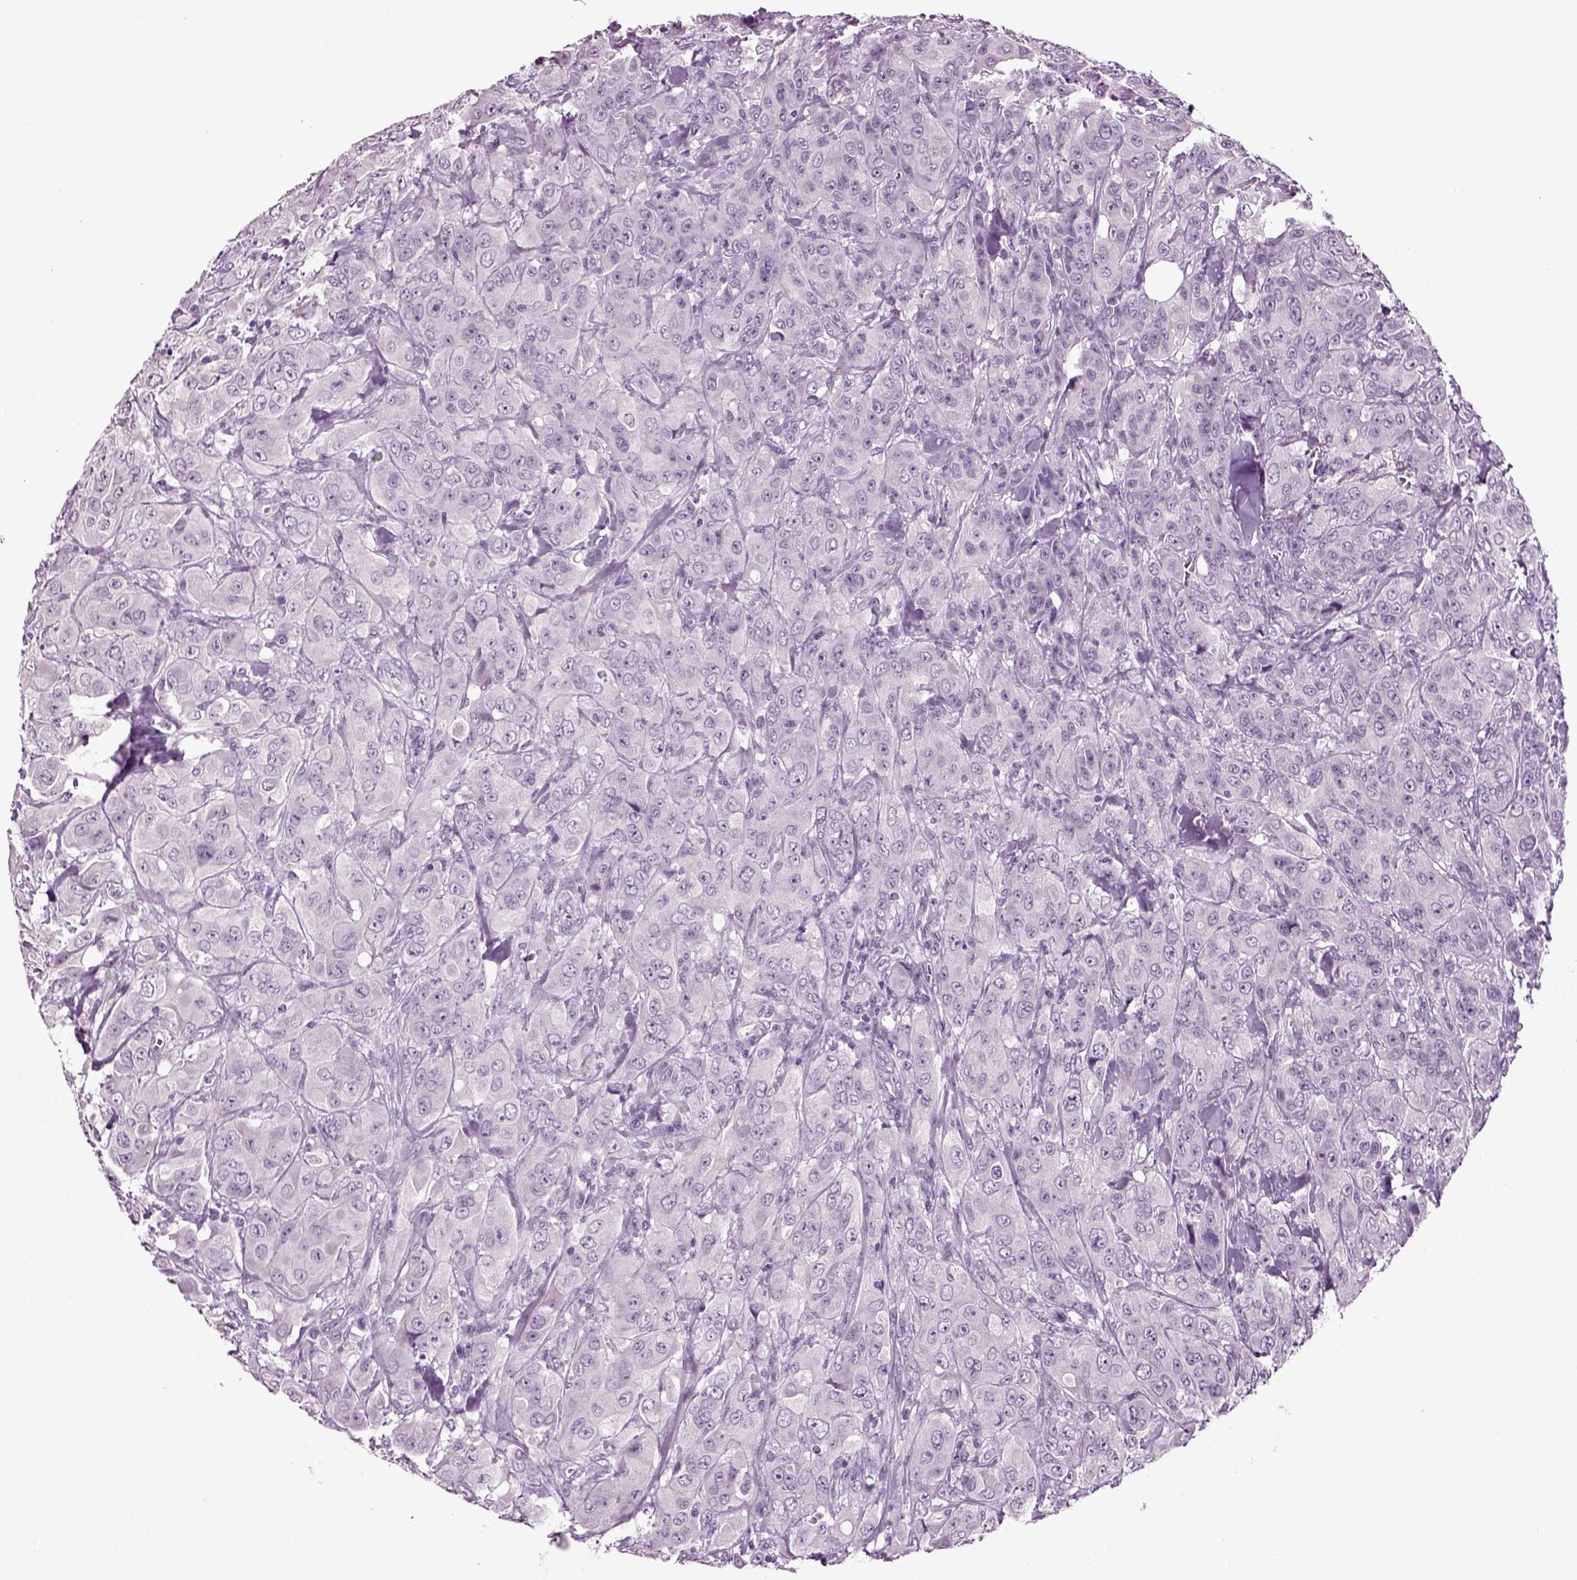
{"staining": {"intensity": "negative", "quantity": "none", "location": "none"}, "tissue": "breast cancer", "cell_type": "Tumor cells", "image_type": "cancer", "snomed": [{"axis": "morphology", "description": "Duct carcinoma"}, {"axis": "topography", "description": "Breast"}], "caption": "This photomicrograph is of breast cancer (infiltrating ductal carcinoma) stained with immunohistochemistry (IHC) to label a protein in brown with the nuclei are counter-stained blue. There is no expression in tumor cells.", "gene": "SLC17A6", "patient": {"sex": "female", "age": 43}}